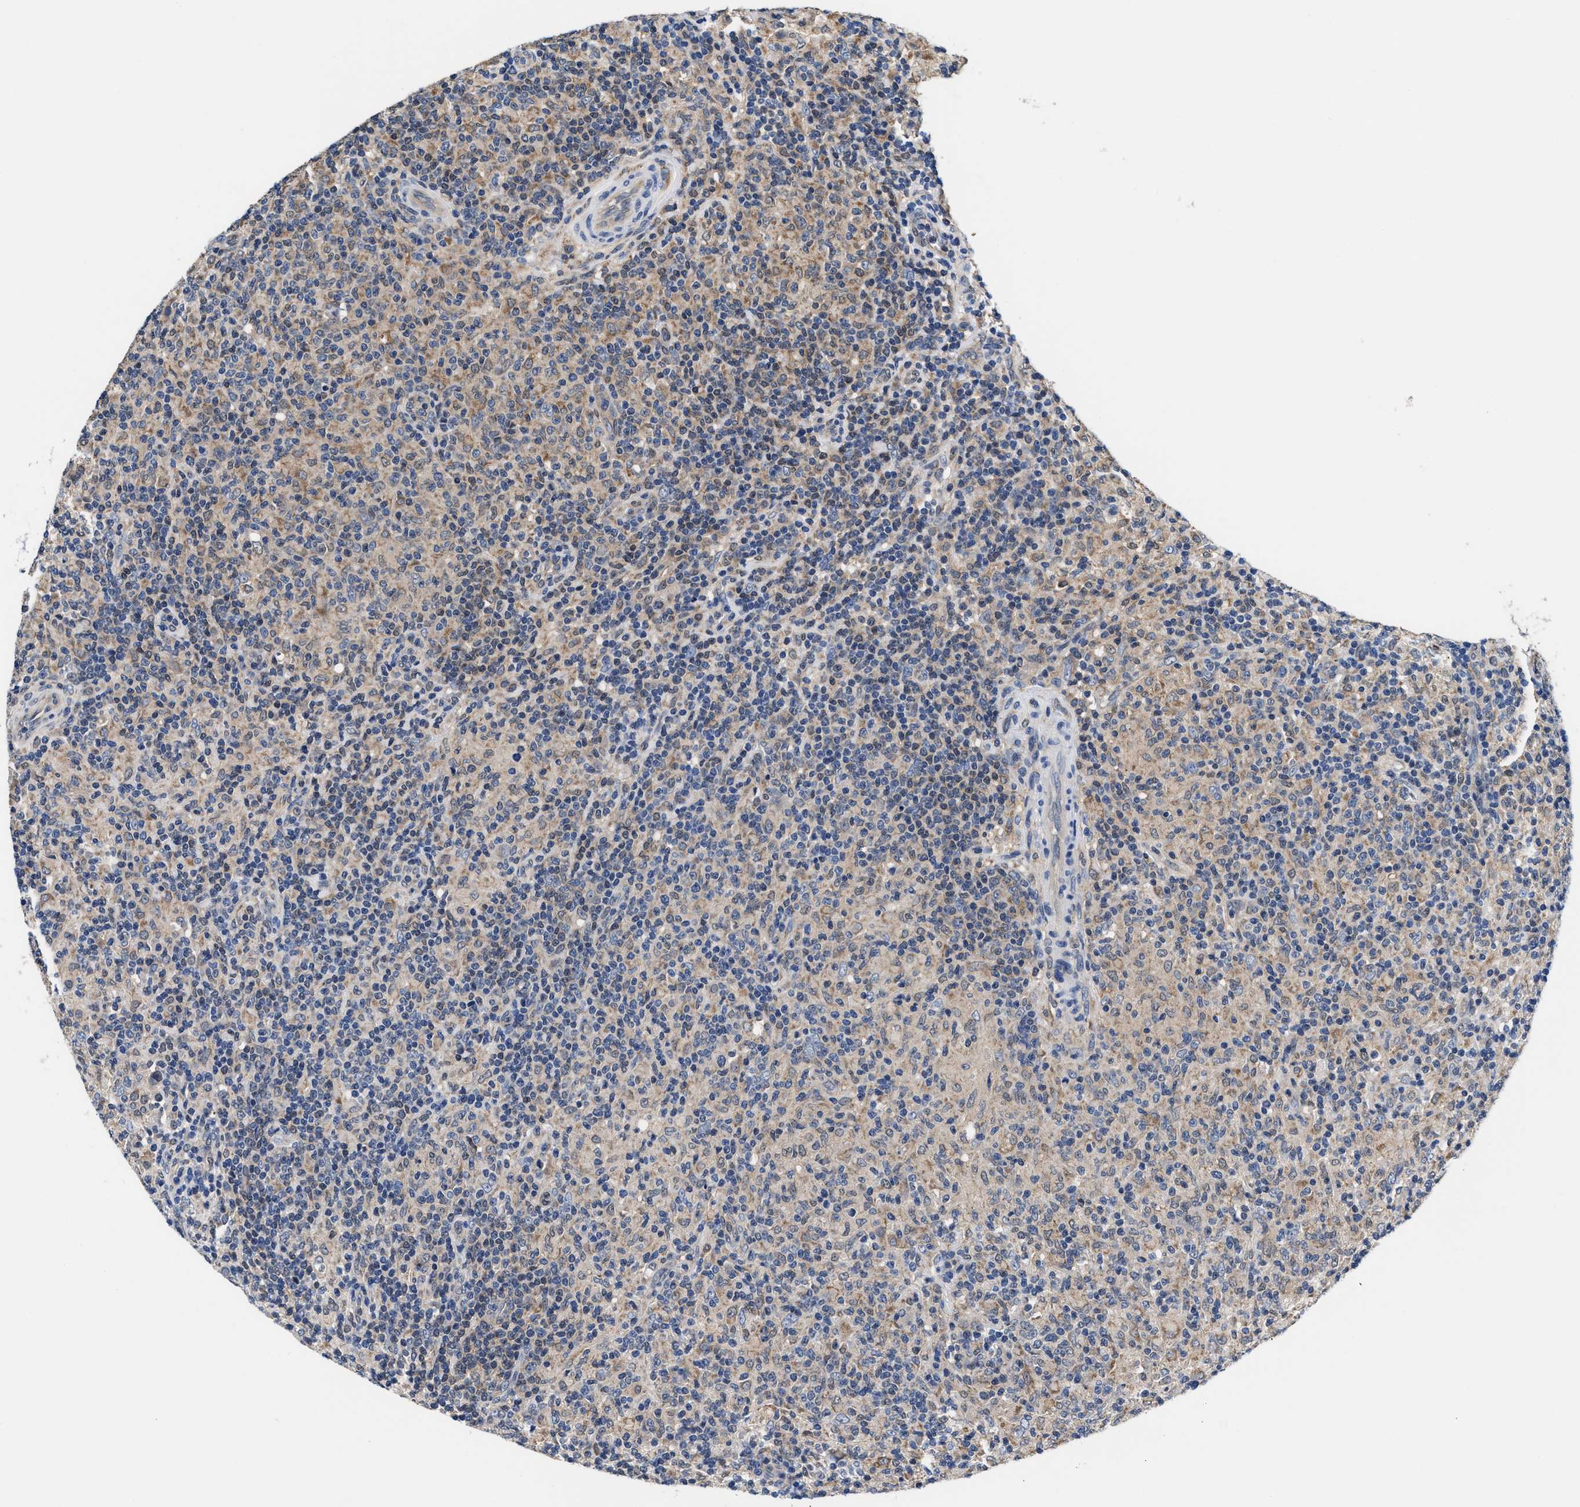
{"staining": {"intensity": "weak", "quantity": "<25%", "location": "cytoplasmic/membranous"}, "tissue": "lymphoma", "cell_type": "Tumor cells", "image_type": "cancer", "snomed": [{"axis": "morphology", "description": "Hodgkin's disease, NOS"}, {"axis": "topography", "description": "Lymph node"}], "caption": "Hodgkin's disease stained for a protein using immunohistochemistry shows no positivity tumor cells.", "gene": "ACLY", "patient": {"sex": "male", "age": 70}}